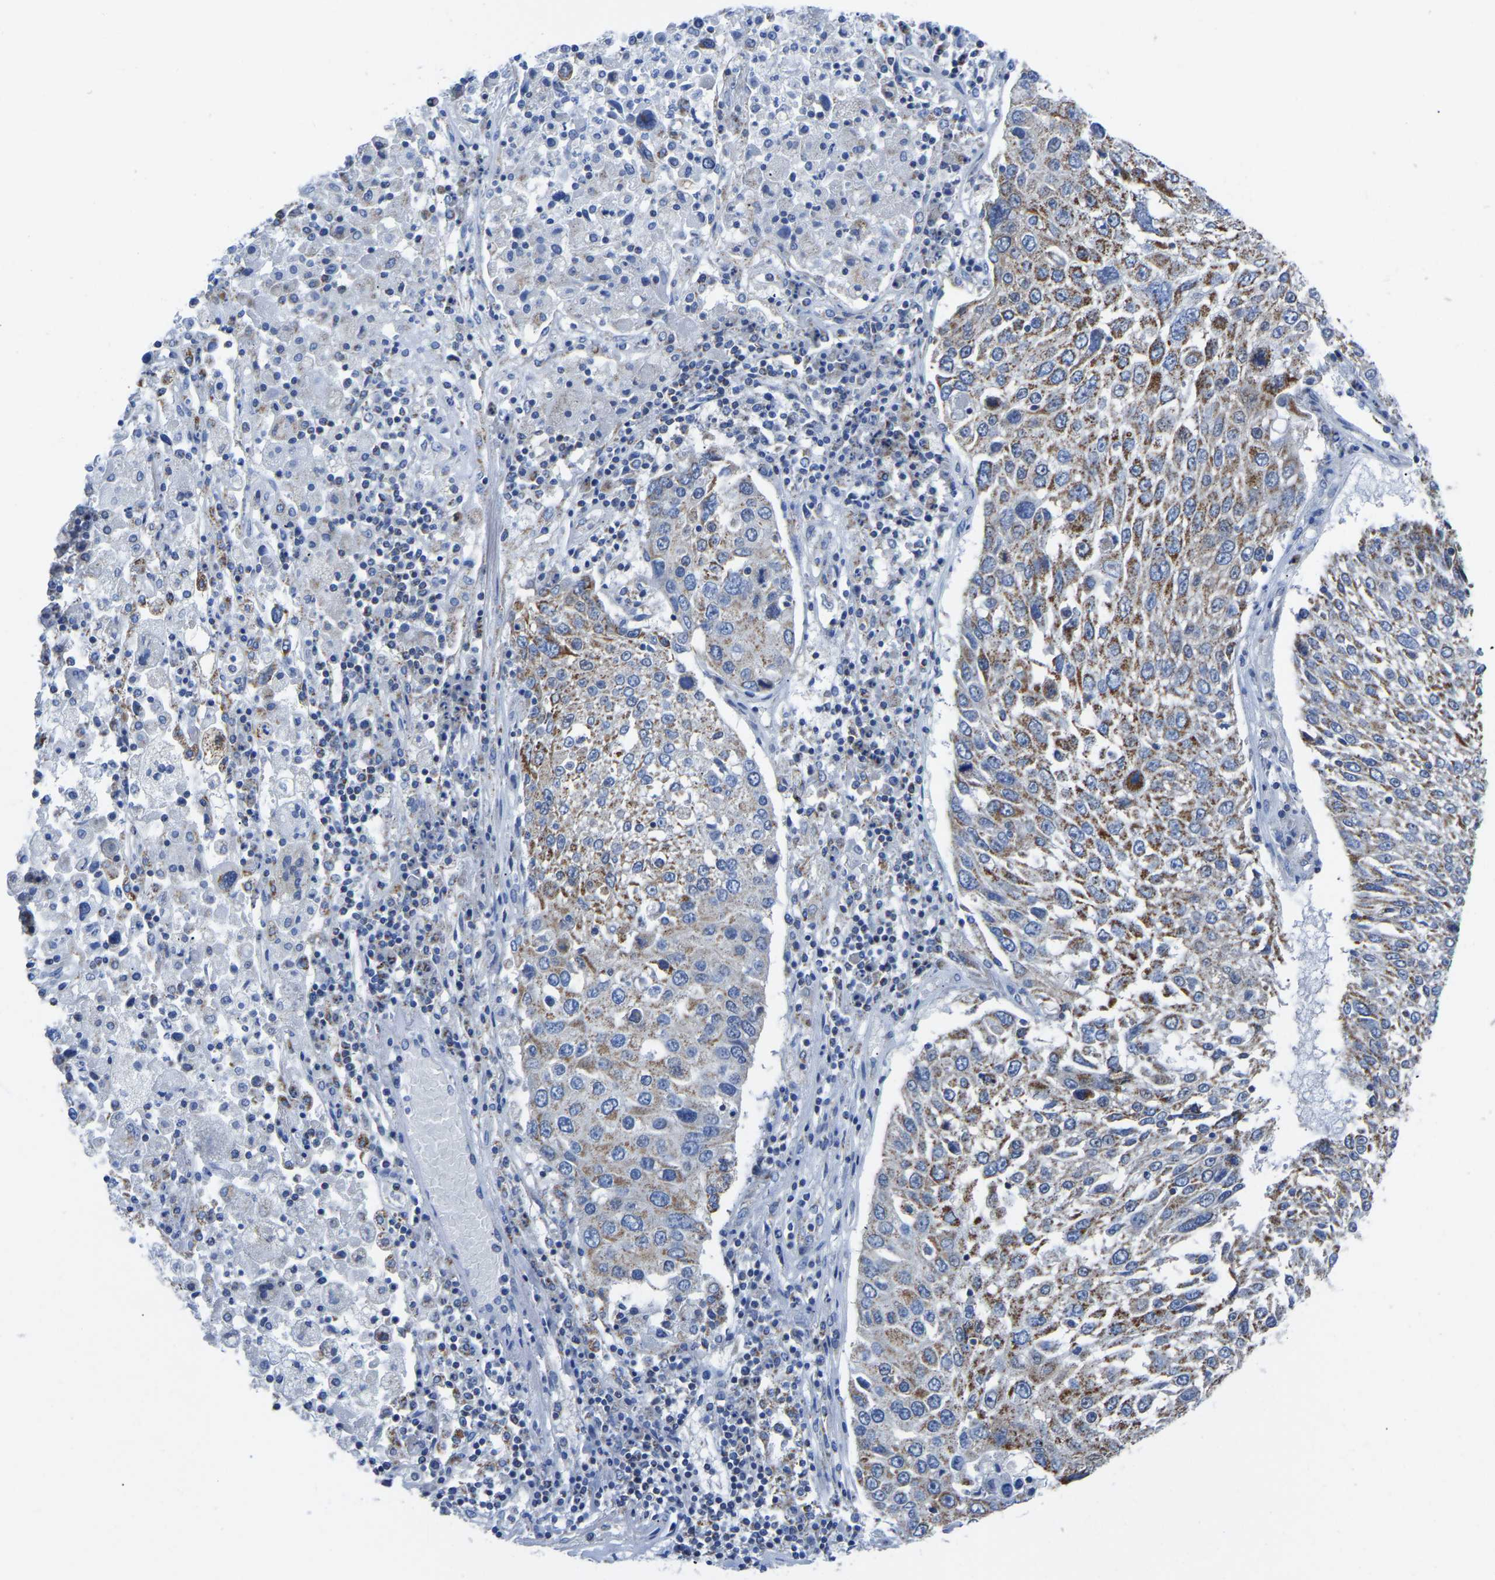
{"staining": {"intensity": "moderate", "quantity": ">75%", "location": "cytoplasmic/membranous"}, "tissue": "lung cancer", "cell_type": "Tumor cells", "image_type": "cancer", "snomed": [{"axis": "morphology", "description": "Squamous cell carcinoma, NOS"}, {"axis": "topography", "description": "Lung"}], "caption": "Lung cancer was stained to show a protein in brown. There is medium levels of moderate cytoplasmic/membranous staining in approximately >75% of tumor cells. (DAB = brown stain, brightfield microscopy at high magnification).", "gene": "ETFA", "patient": {"sex": "male", "age": 65}}